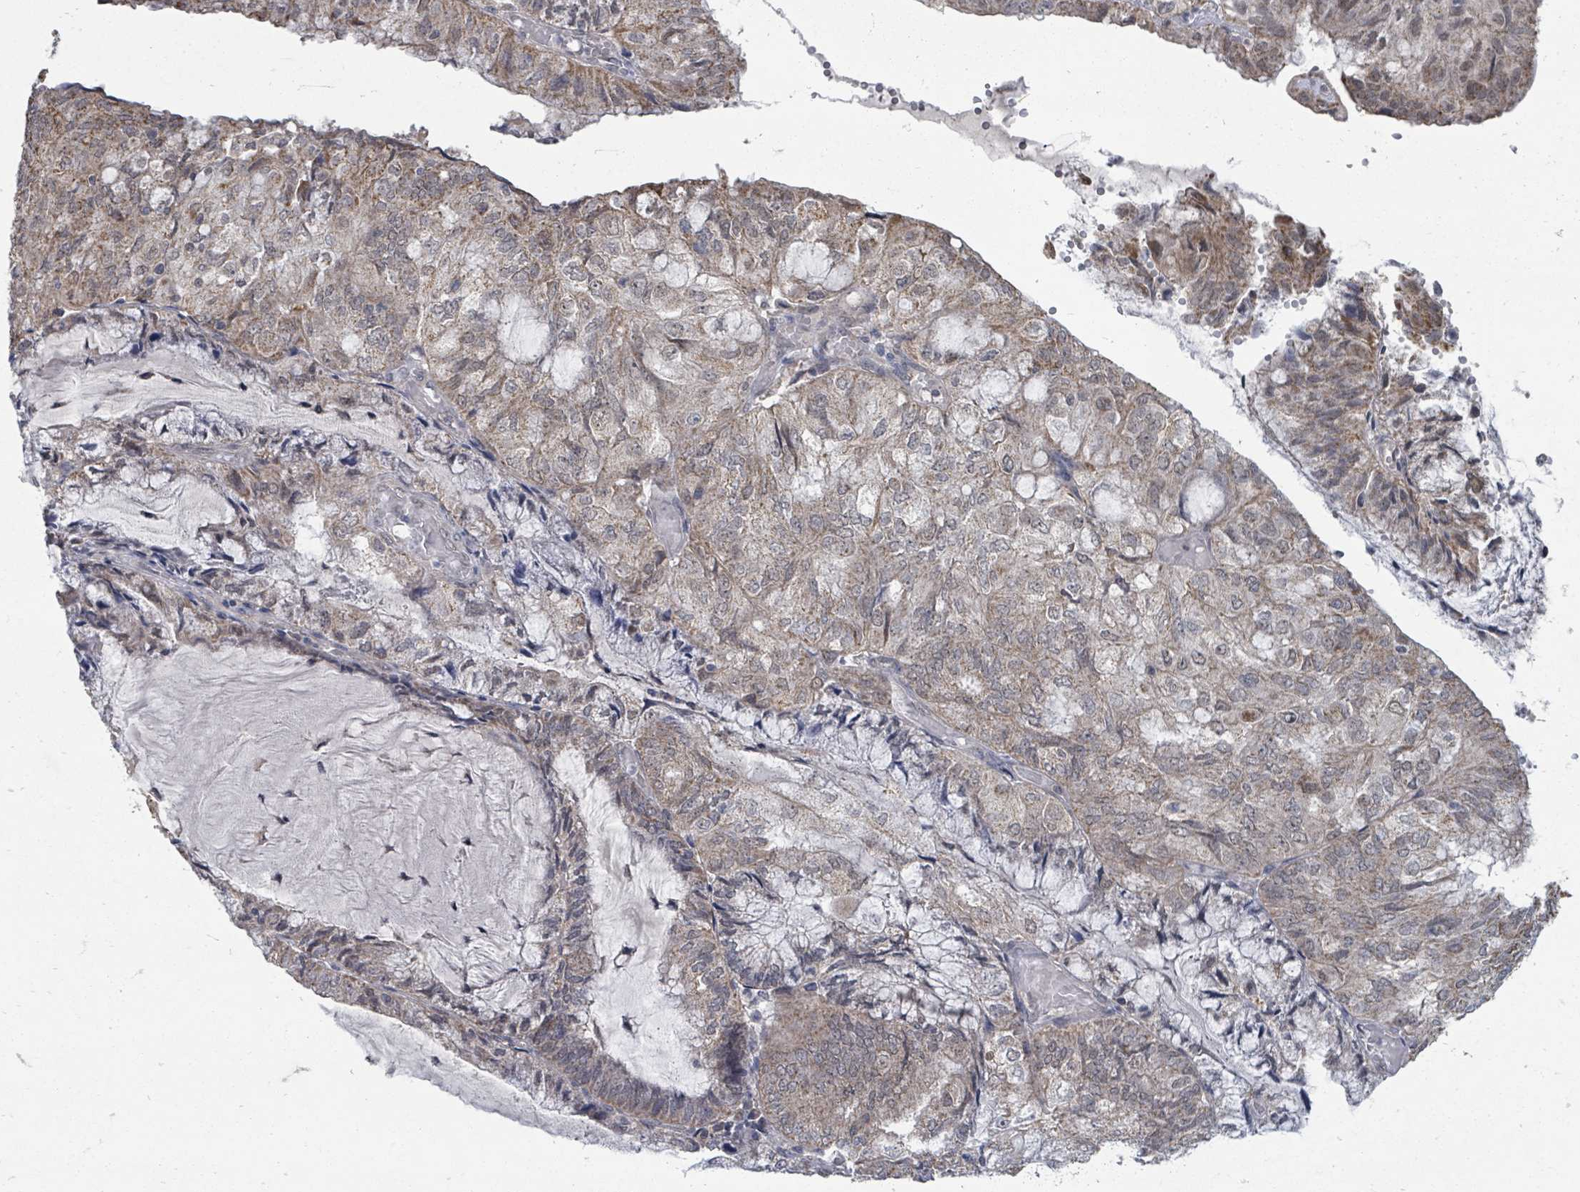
{"staining": {"intensity": "moderate", "quantity": "25%-75%", "location": "cytoplasmic/membranous"}, "tissue": "endometrial cancer", "cell_type": "Tumor cells", "image_type": "cancer", "snomed": [{"axis": "morphology", "description": "Adenocarcinoma, NOS"}, {"axis": "topography", "description": "Endometrium"}], "caption": "Endometrial adenocarcinoma stained for a protein reveals moderate cytoplasmic/membranous positivity in tumor cells. (Brightfield microscopy of DAB IHC at high magnification).", "gene": "MAGOHB", "patient": {"sex": "female", "age": 81}}